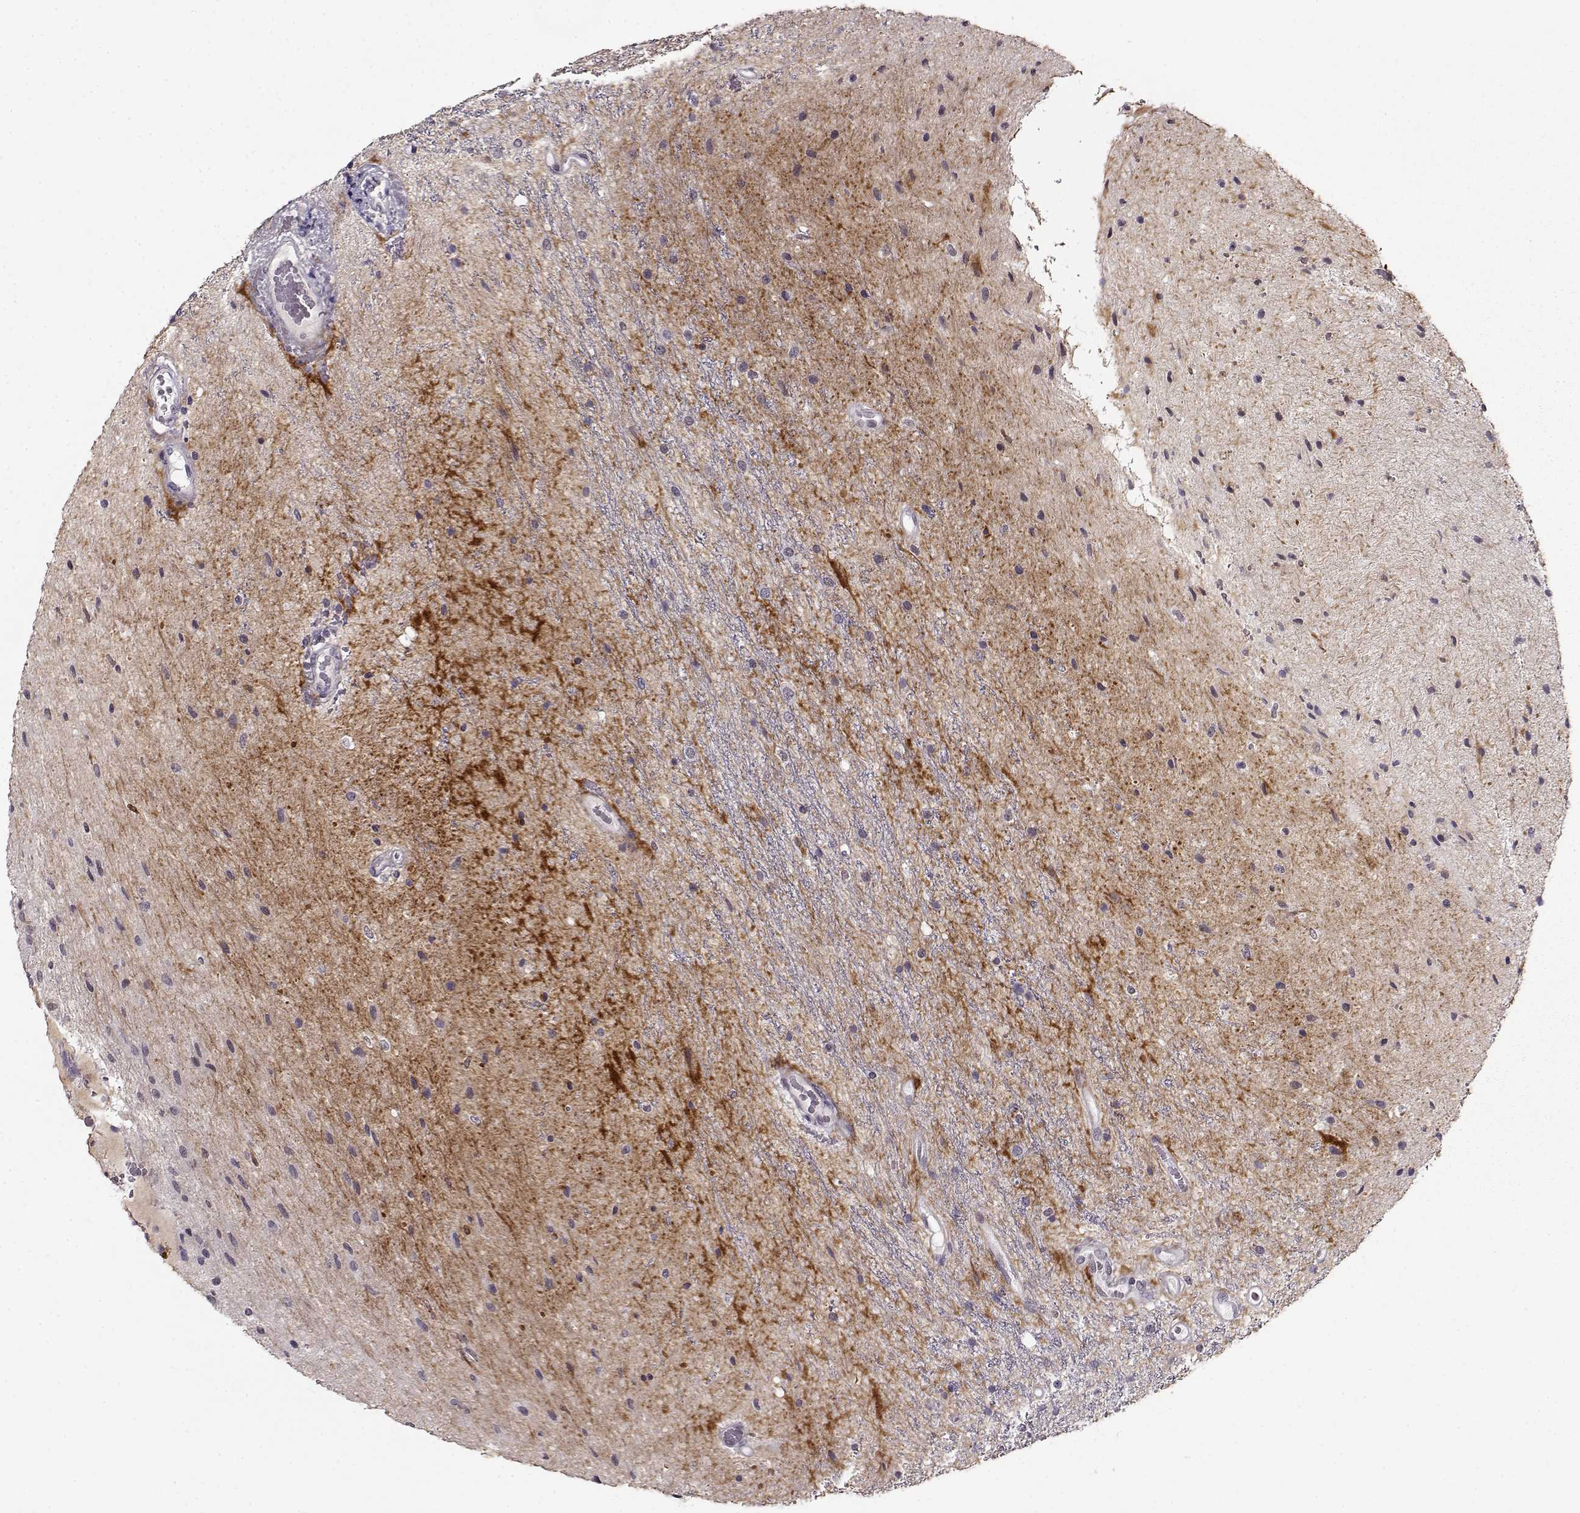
{"staining": {"intensity": "negative", "quantity": "none", "location": "none"}, "tissue": "glioma", "cell_type": "Tumor cells", "image_type": "cancer", "snomed": [{"axis": "morphology", "description": "Glioma, malignant, Low grade"}, {"axis": "topography", "description": "Cerebellum"}], "caption": "Protein analysis of glioma demonstrates no significant staining in tumor cells.", "gene": "RP1L1", "patient": {"sex": "female", "age": 14}}